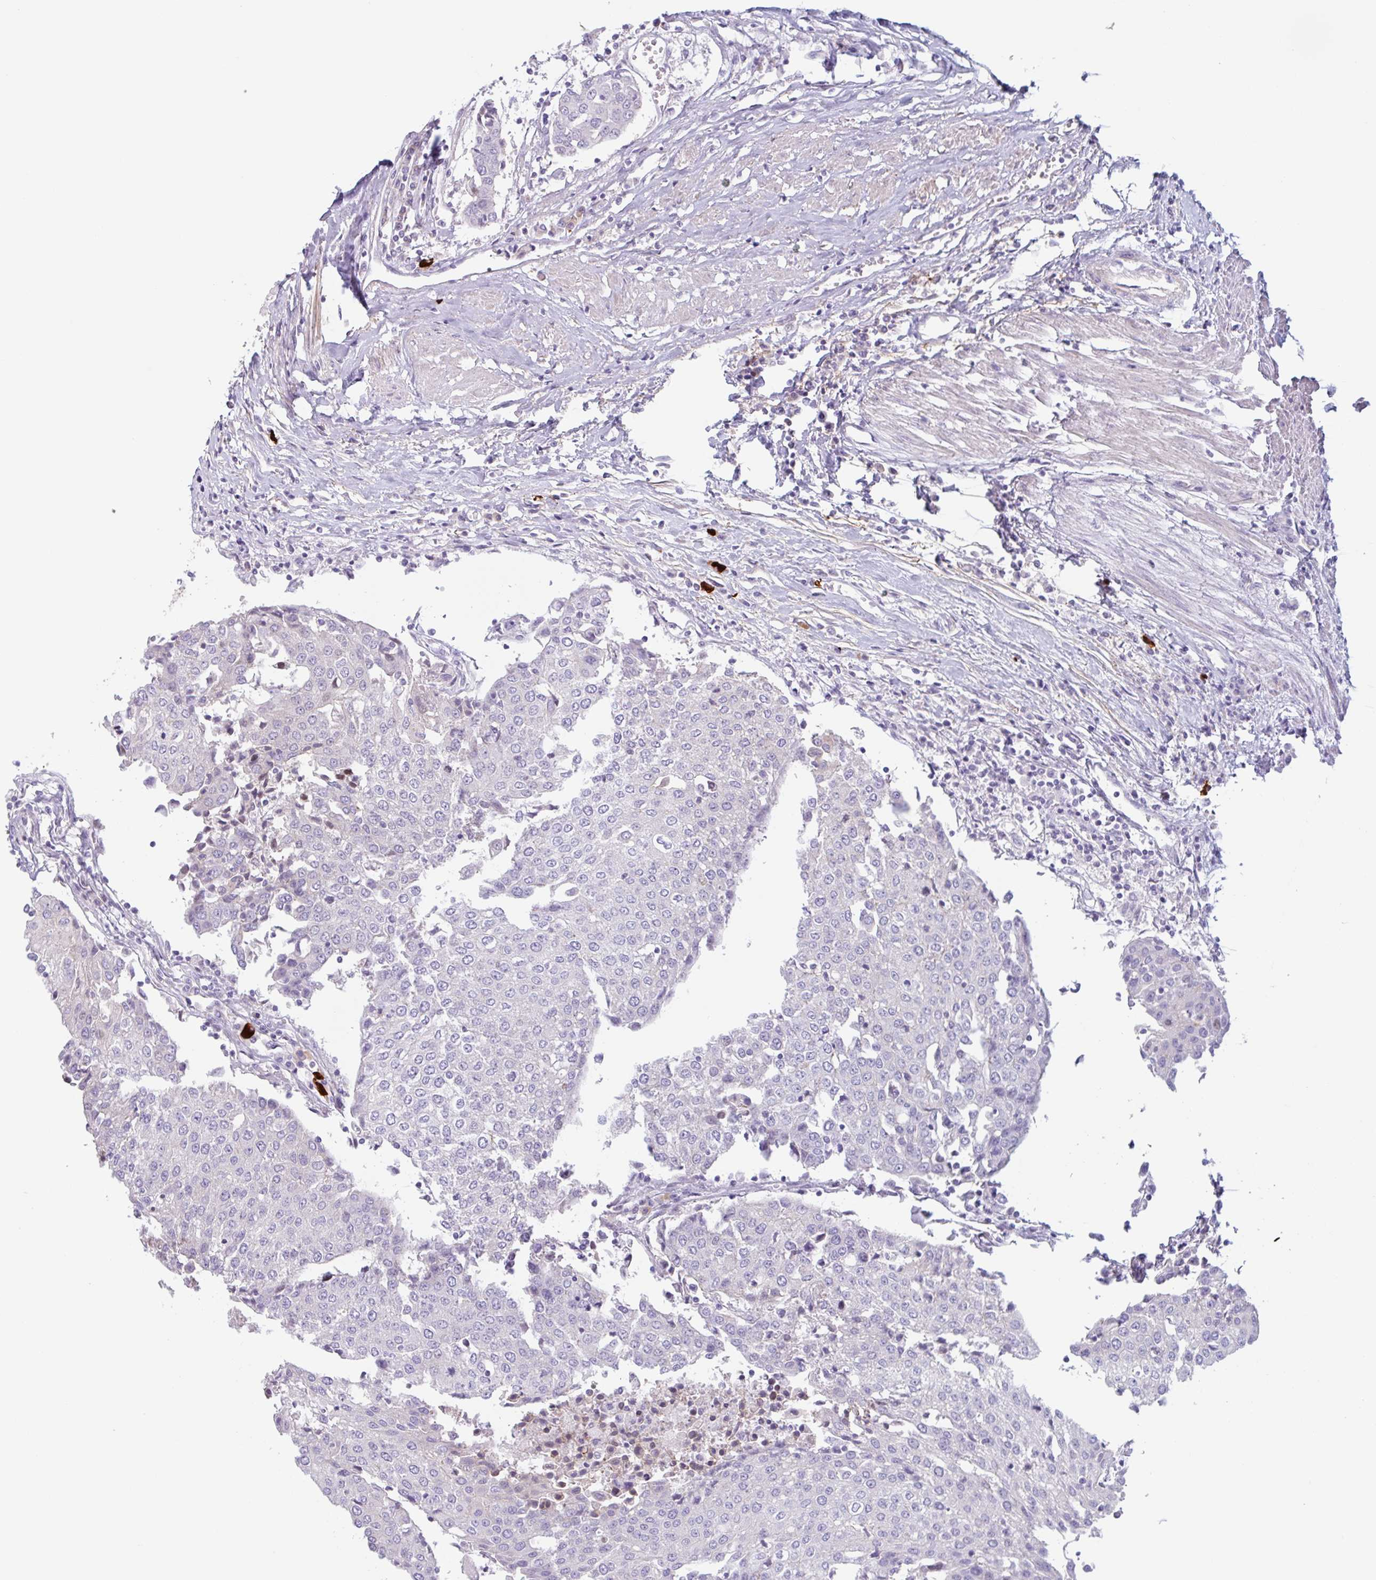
{"staining": {"intensity": "negative", "quantity": "none", "location": "none"}, "tissue": "urothelial cancer", "cell_type": "Tumor cells", "image_type": "cancer", "snomed": [{"axis": "morphology", "description": "Urothelial carcinoma, High grade"}, {"axis": "topography", "description": "Urinary bladder"}], "caption": "Immunohistochemistry (IHC) photomicrograph of urothelial cancer stained for a protein (brown), which displays no staining in tumor cells.", "gene": "MYH10", "patient": {"sex": "female", "age": 85}}